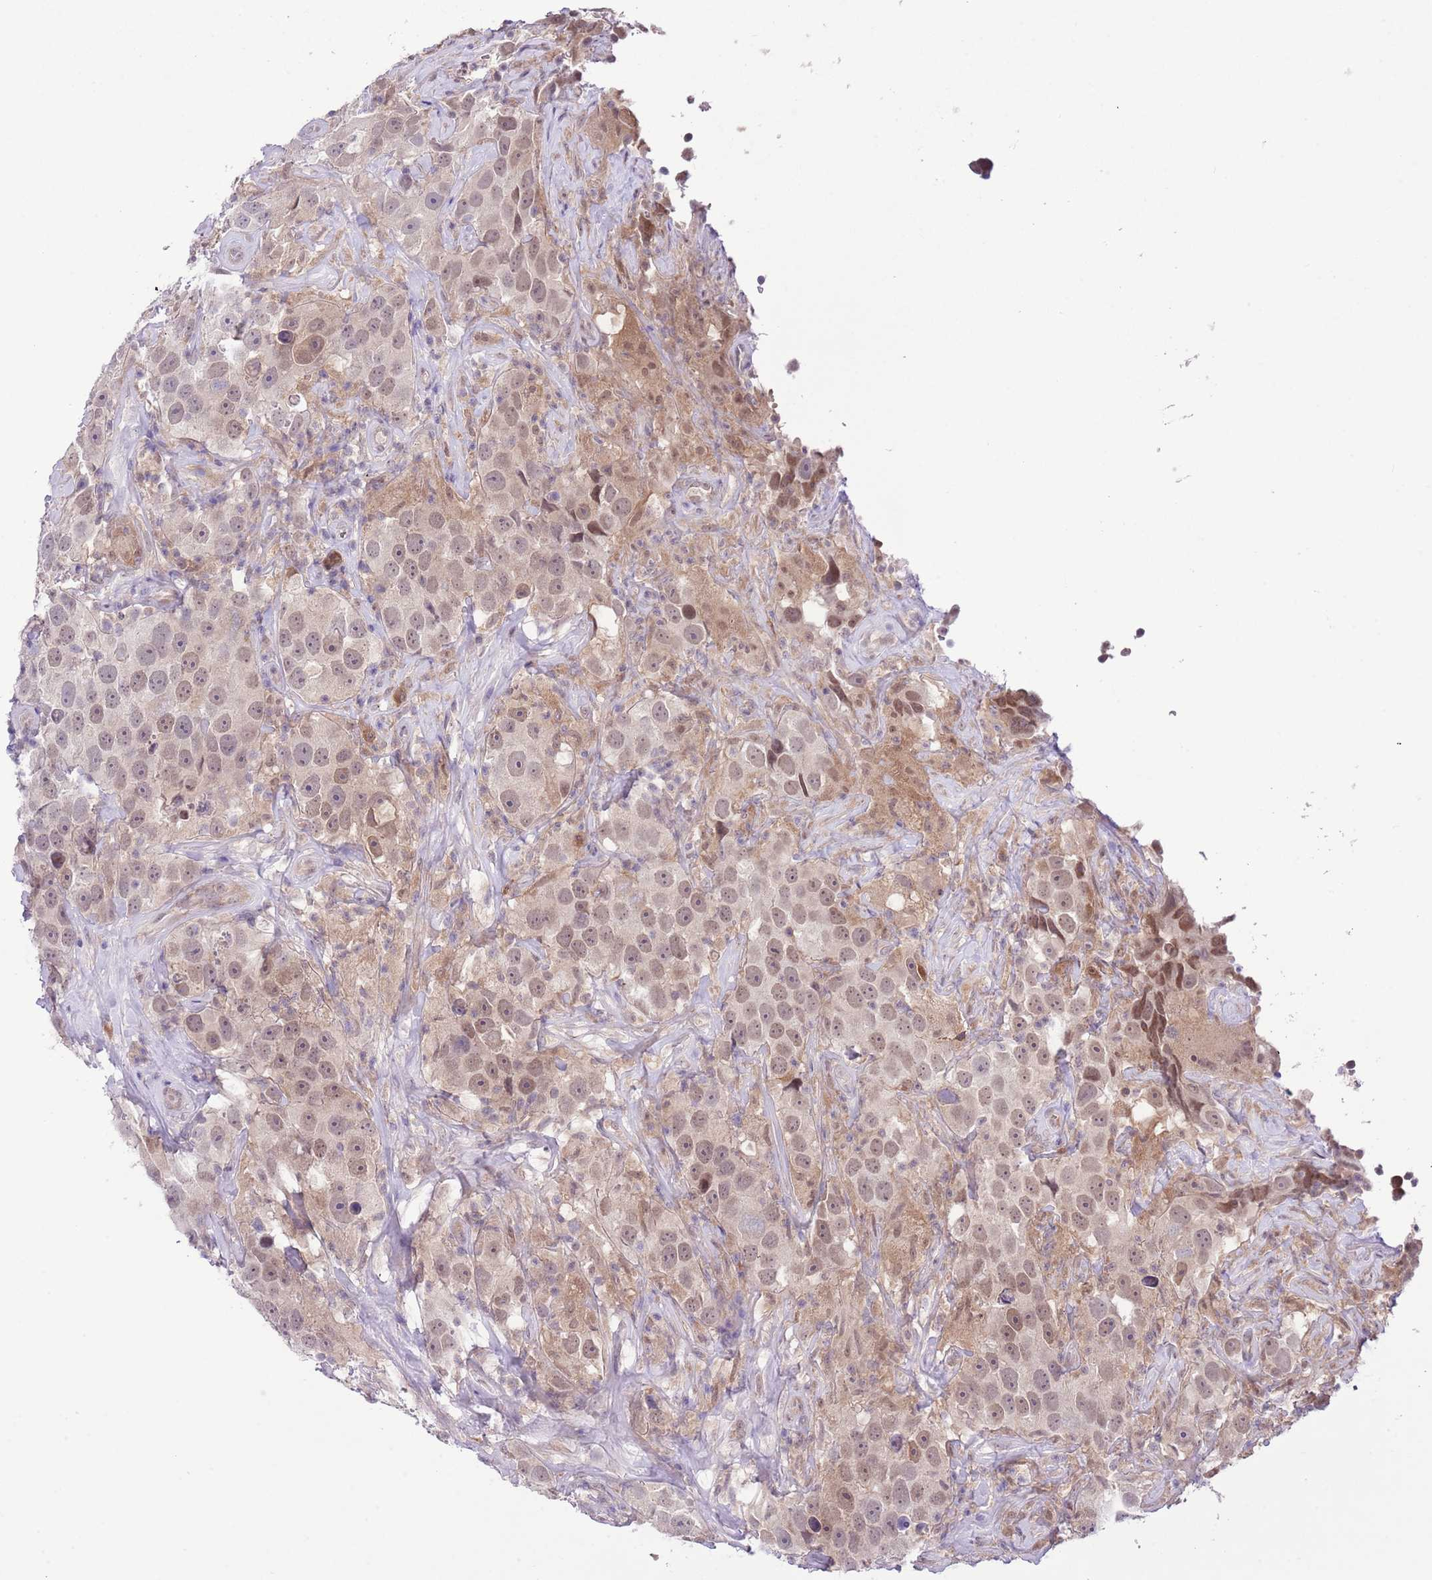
{"staining": {"intensity": "weak", "quantity": "25%-75%", "location": "cytoplasmic/membranous,nuclear"}, "tissue": "testis cancer", "cell_type": "Tumor cells", "image_type": "cancer", "snomed": [{"axis": "morphology", "description": "Seminoma, NOS"}, {"axis": "topography", "description": "Testis"}], "caption": "An immunohistochemistry micrograph of tumor tissue is shown. Protein staining in brown labels weak cytoplasmic/membranous and nuclear positivity in testis seminoma within tumor cells. (Stains: DAB in brown, nuclei in blue, Microscopy: brightfield microscopy at high magnification).", "gene": "GALK2", "patient": {"sex": "male", "age": 49}}